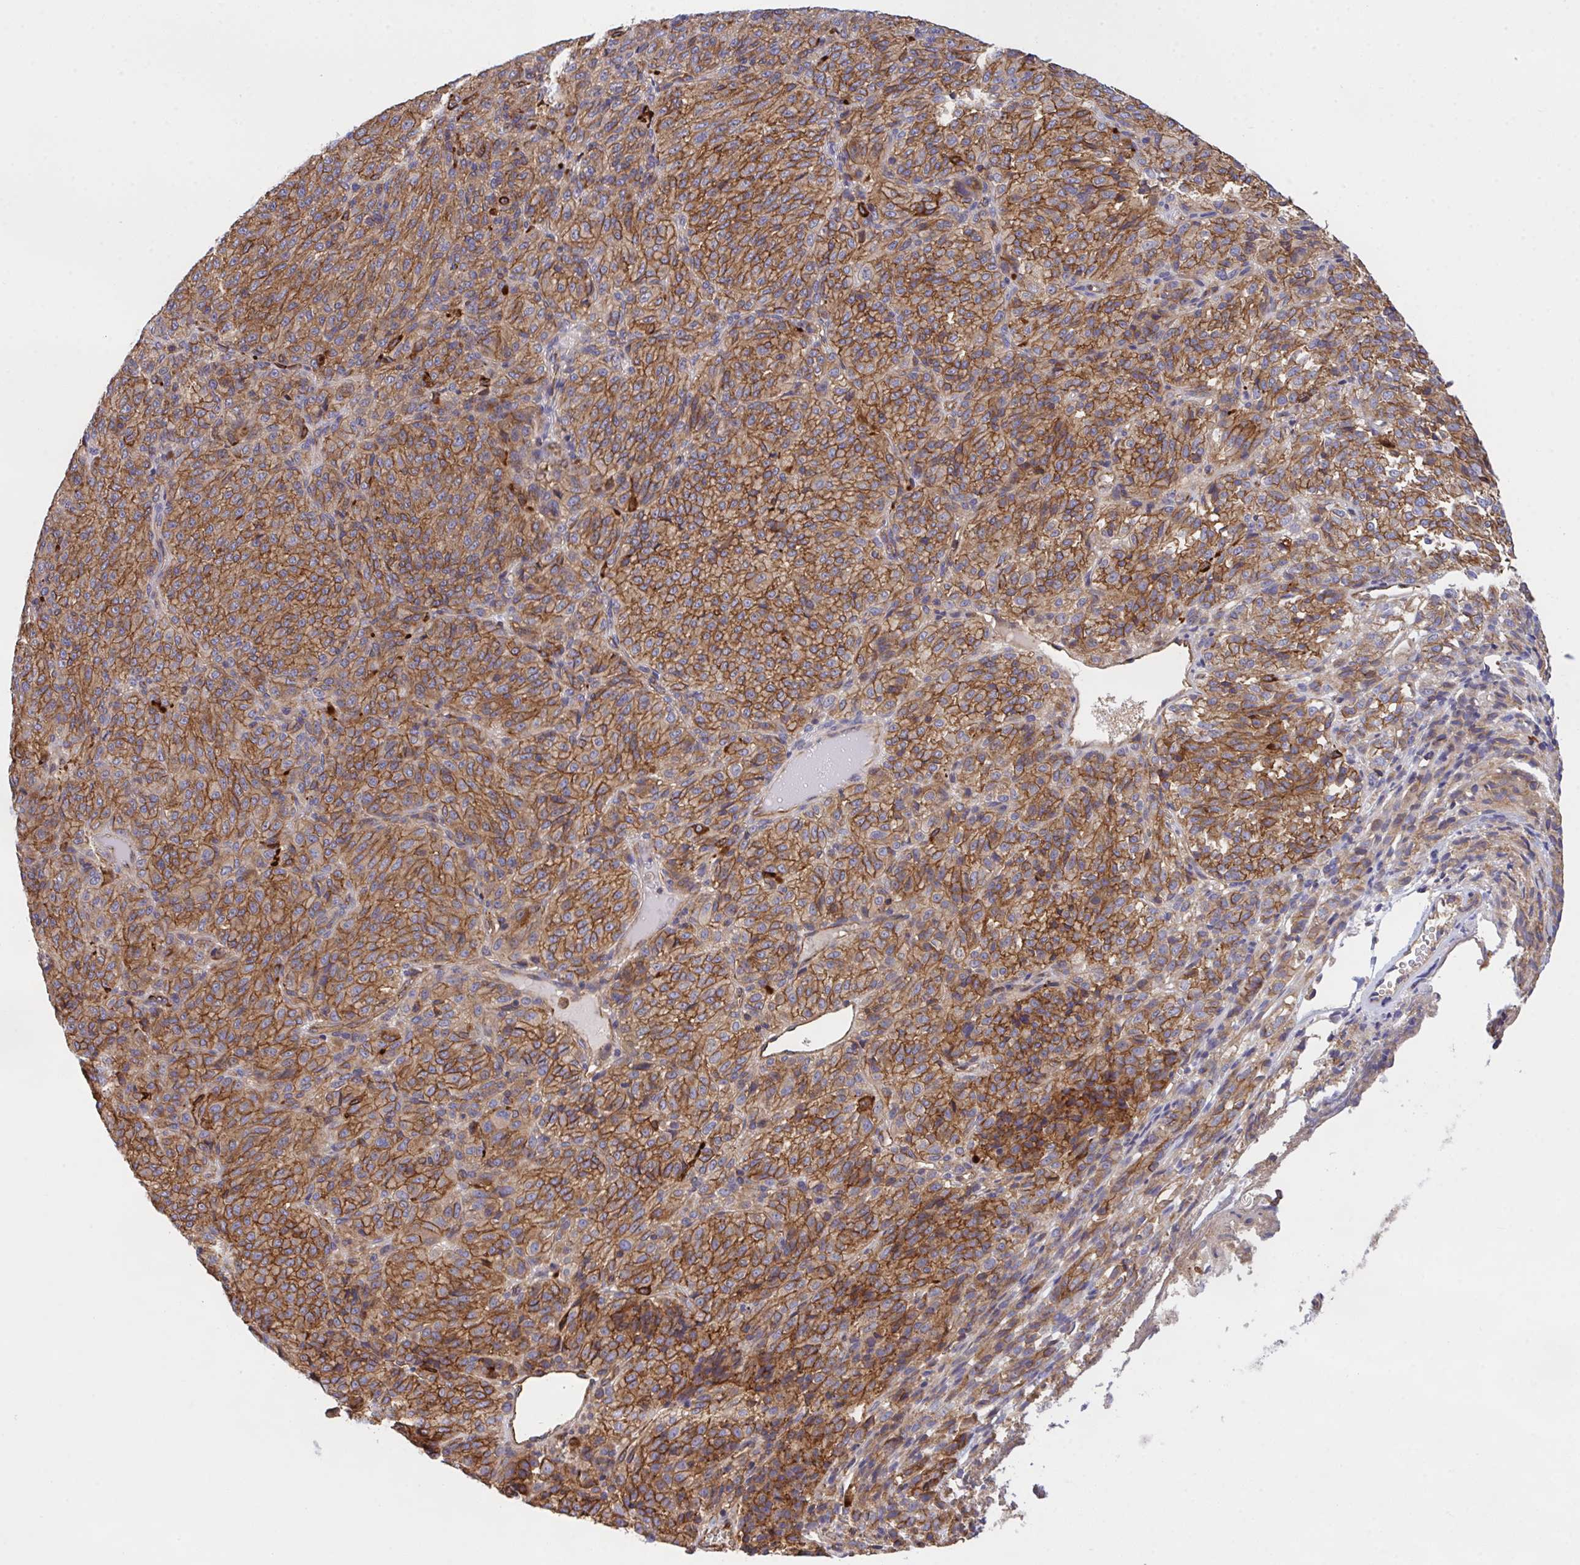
{"staining": {"intensity": "strong", "quantity": ">75%", "location": "cytoplasmic/membranous"}, "tissue": "melanoma", "cell_type": "Tumor cells", "image_type": "cancer", "snomed": [{"axis": "morphology", "description": "Malignant melanoma, Metastatic site"}, {"axis": "topography", "description": "Brain"}], "caption": "Melanoma stained with a brown dye reveals strong cytoplasmic/membranous positive expression in about >75% of tumor cells.", "gene": "C4orf36", "patient": {"sex": "female", "age": 56}}